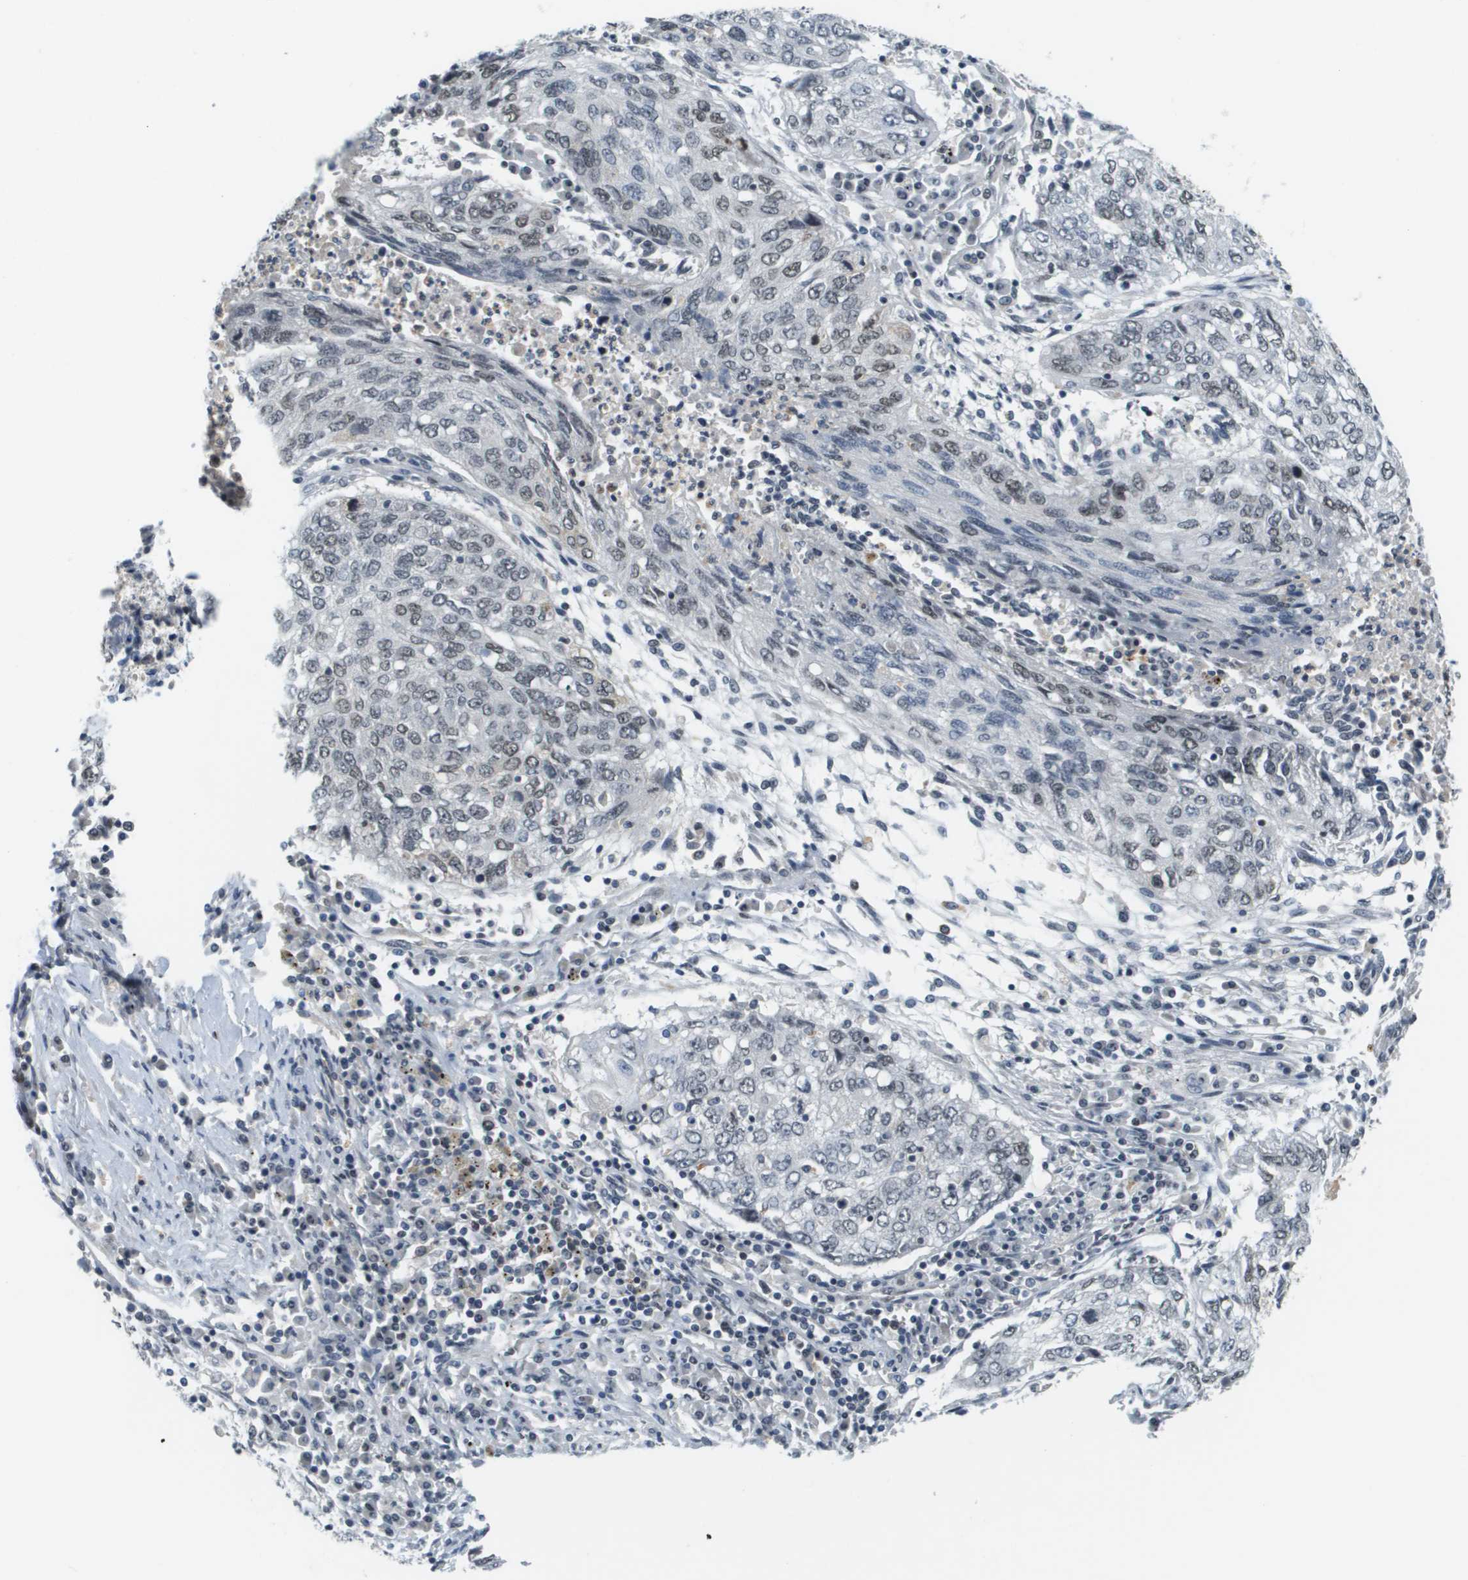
{"staining": {"intensity": "weak", "quantity": "<25%", "location": "nuclear"}, "tissue": "lung cancer", "cell_type": "Tumor cells", "image_type": "cancer", "snomed": [{"axis": "morphology", "description": "Squamous cell carcinoma, NOS"}, {"axis": "topography", "description": "Lung"}], "caption": "Tumor cells are negative for brown protein staining in lung cancer (squamous cell carcinoma).", "gene": "CBX5", "patient": {"sex": "female", "age": 63}}